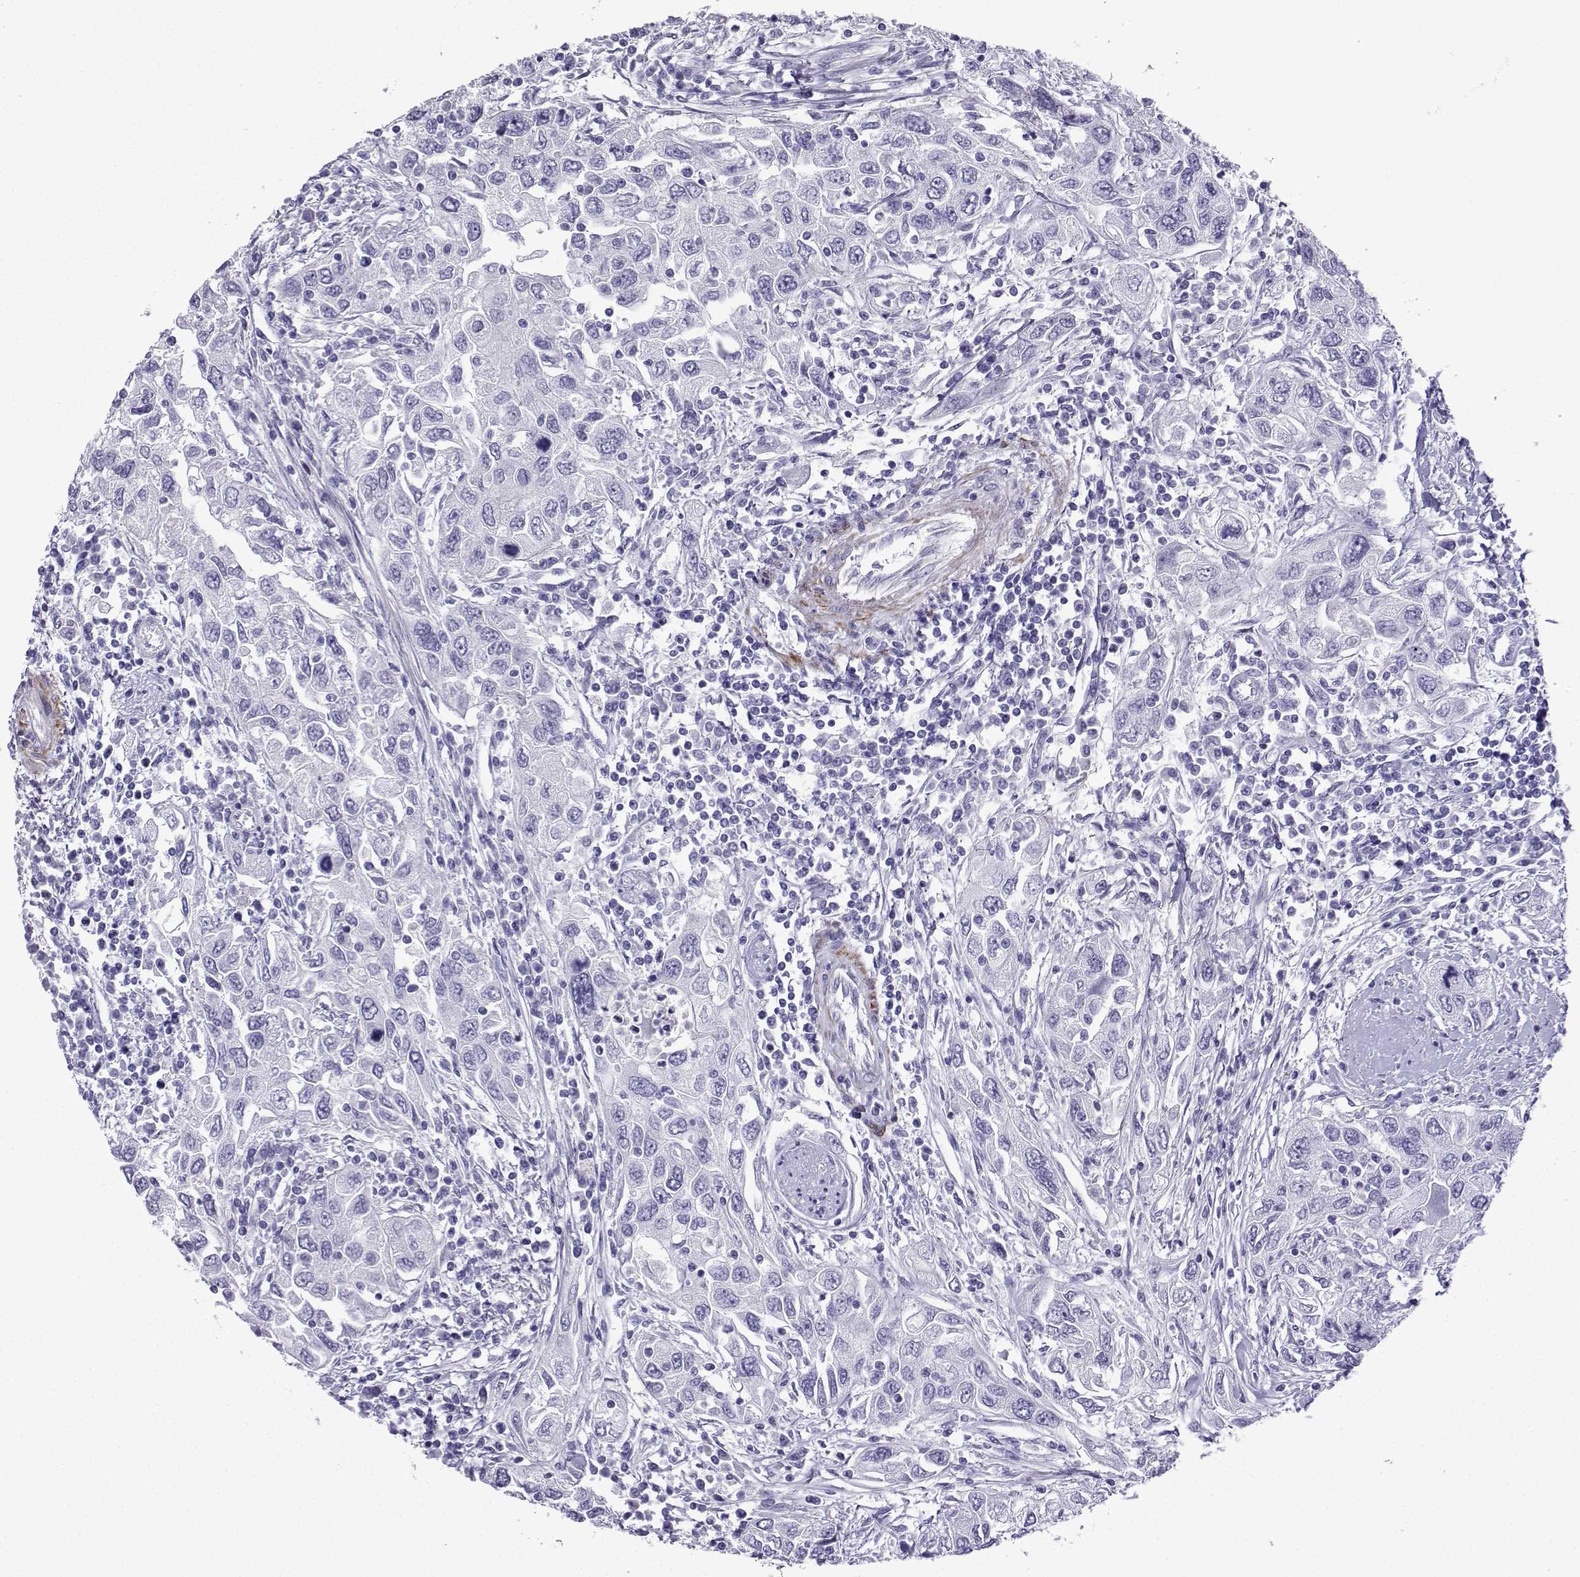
{"staining": {"intensity": "negative", "quantity": "none", "location": "none"}, "tissue": "urothelial cancer", "cell_type": "Tumor cells", "image_type": "cancer", "snomed": [{"axis": "morphology", "description": "Urothelial carcinoma, High grade"}, {"axis": "topography", "description": "Urinary bladder"}], "caption": "Tumor cells are negative for protein expression in human urothelial cancer.", "gene": "KCNF1", "patient": {"sex": "male", "age": 76}}